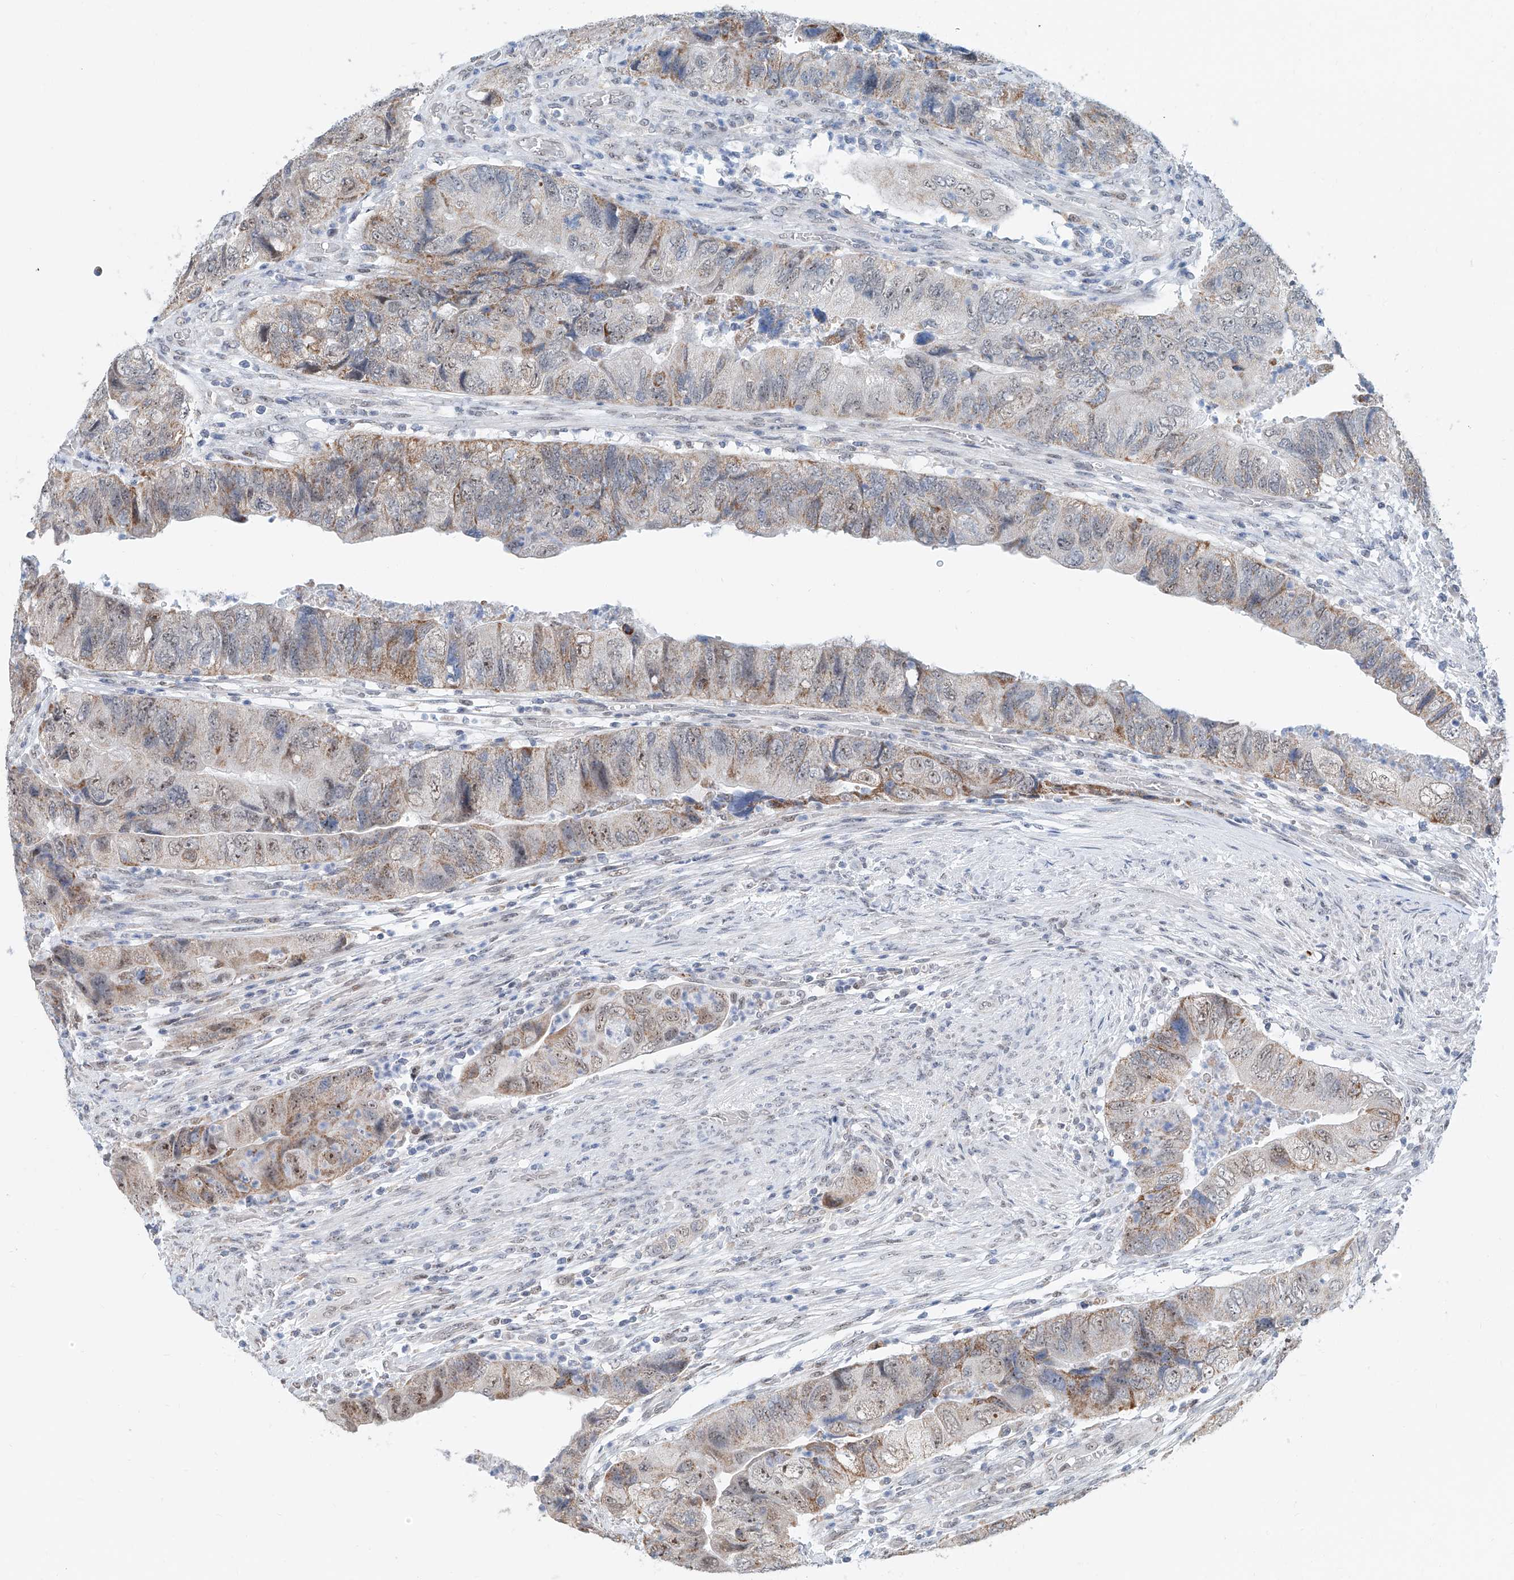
{"staining": {"intensity": "moderate", "quantity": "<25%", "location": "cytoplasmic/membranous,nuclear"}, "tissue": "colorectal cancer", "cell_type": "Tumor cells", "image_type": "cancer", "snomed": [{"axis": "morphology", "description": "Adenocarcinoma, NOS"}, {"axis": "topography", "description": "Rectum"}], "caption": "Moderate cytoplasmic/membranous and nuclear positivity is identified in about <25% of tumor cells in colorectal cancer (adenocarcinoma).", "gene": "SDE2", "patient": {"sex": "male", "age": 63}}